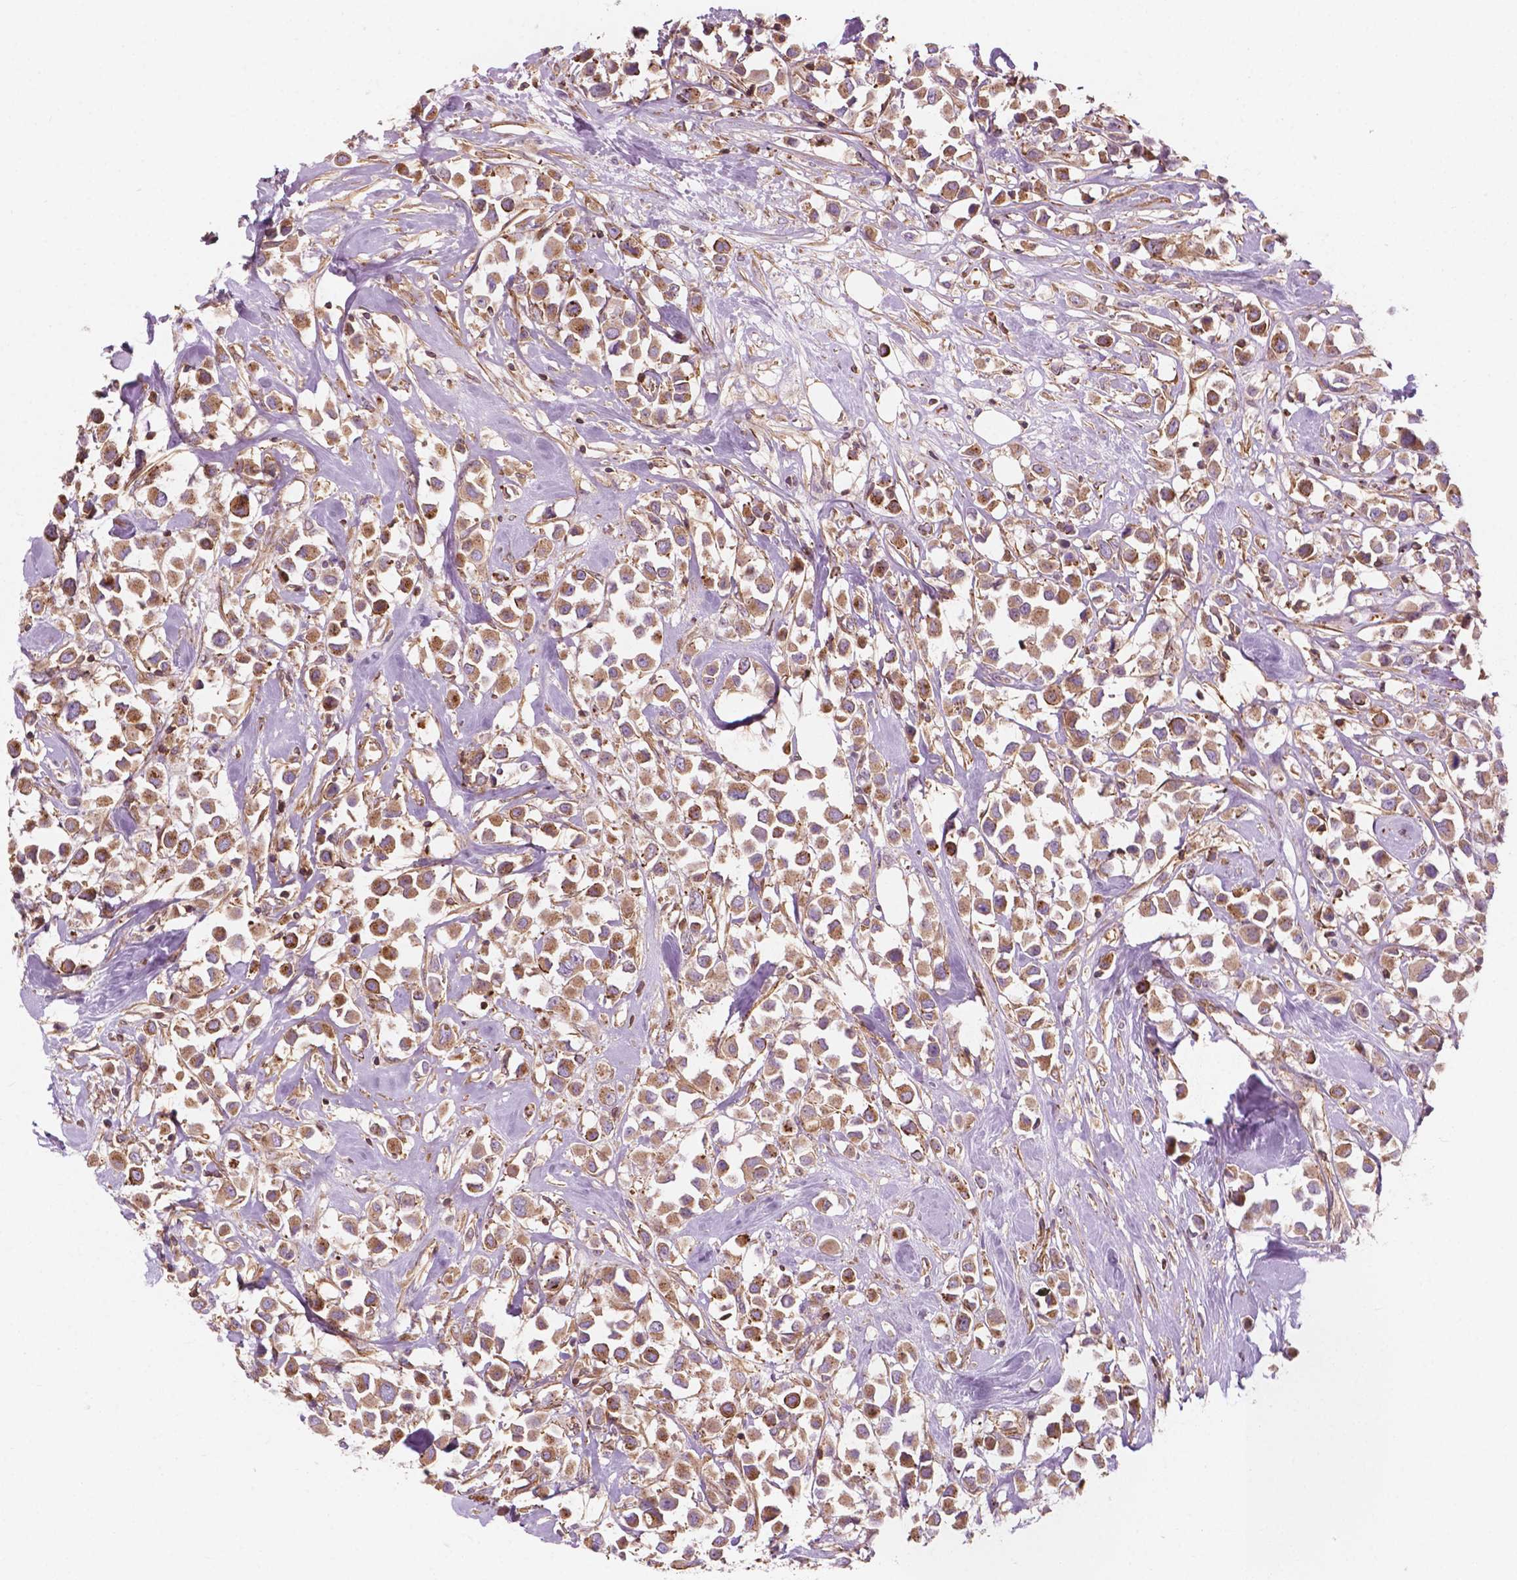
{"staining": {"intensity": "moderate", "quantity": ">75%", "location": "cytoplasmic/membranous"}, "tissue": "breast cancer", "cell_type": "Tumor cells", "image_type": "cancer", "snomed": [{"axis": "morphology", "description": "Duct carcinoma"}, {"axis": "topography", "description": "Breast"}], "caption": "DAB (3,3'-diaminobenzidine) immunohistochemical staining of breast cancer shows moderate cytoplasmic/membranous protein positivity in approximately >75% of tumor cells.", "gene": "SURF4", "patient": {"sex": "female", "age": 61}}